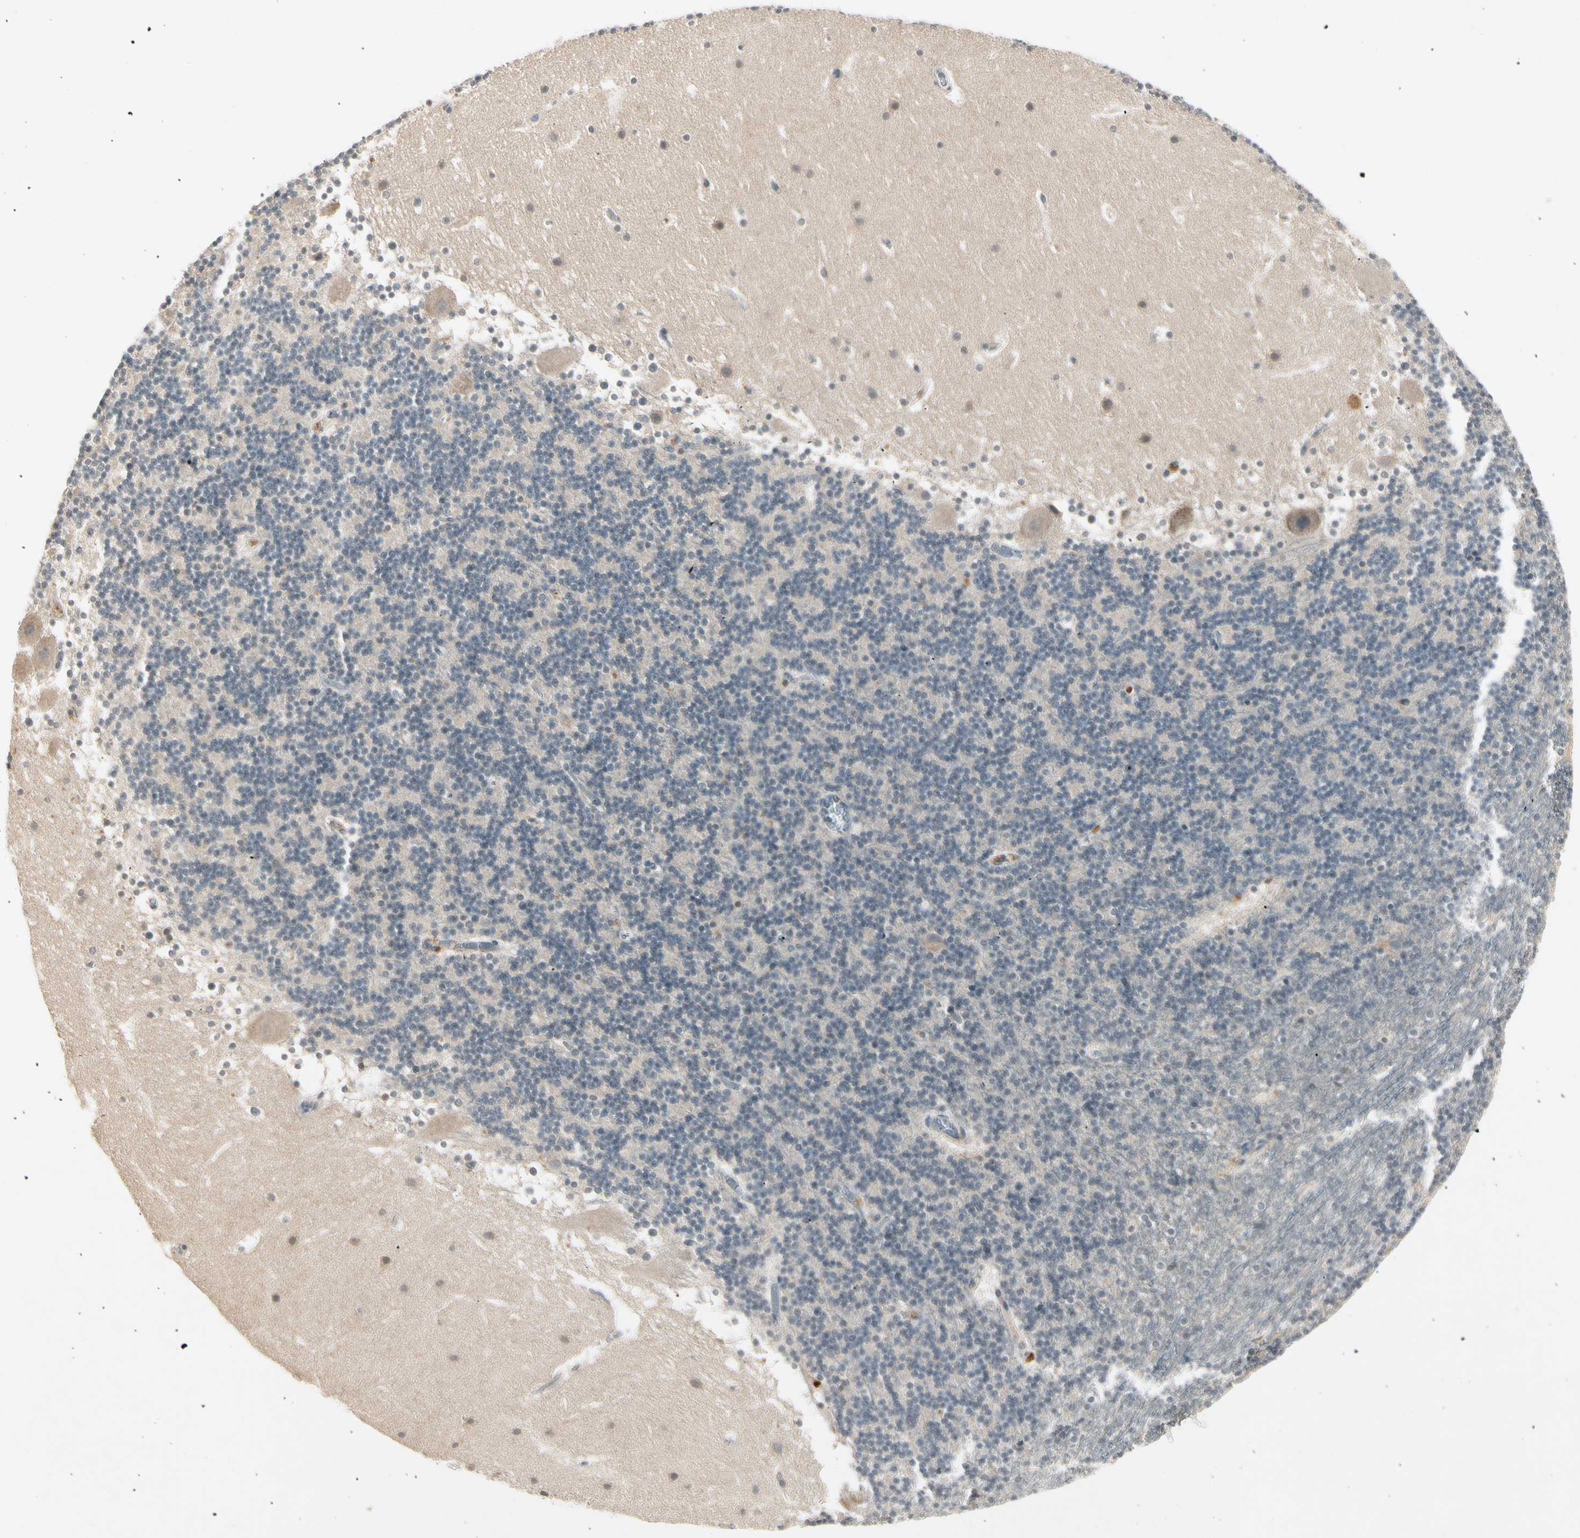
{"staining": {"intensity": "negative", "quantity": "none", "location": "none"}, "tissue": "cerebellum", "cell_type": "Cells in granular layer", "image_type": "normal", "snomed": [{"axis": "morphology", "description": "Normal tissue, NOS"}, {"axis": "topography", "description": "Cerebellum"}], "caption": "Cerebellum stained for a protein using immunohistochemistry shows no expression cells in granular layer.", "gene": "CCL4", "patient": {"sex": "male", "age": 45}}